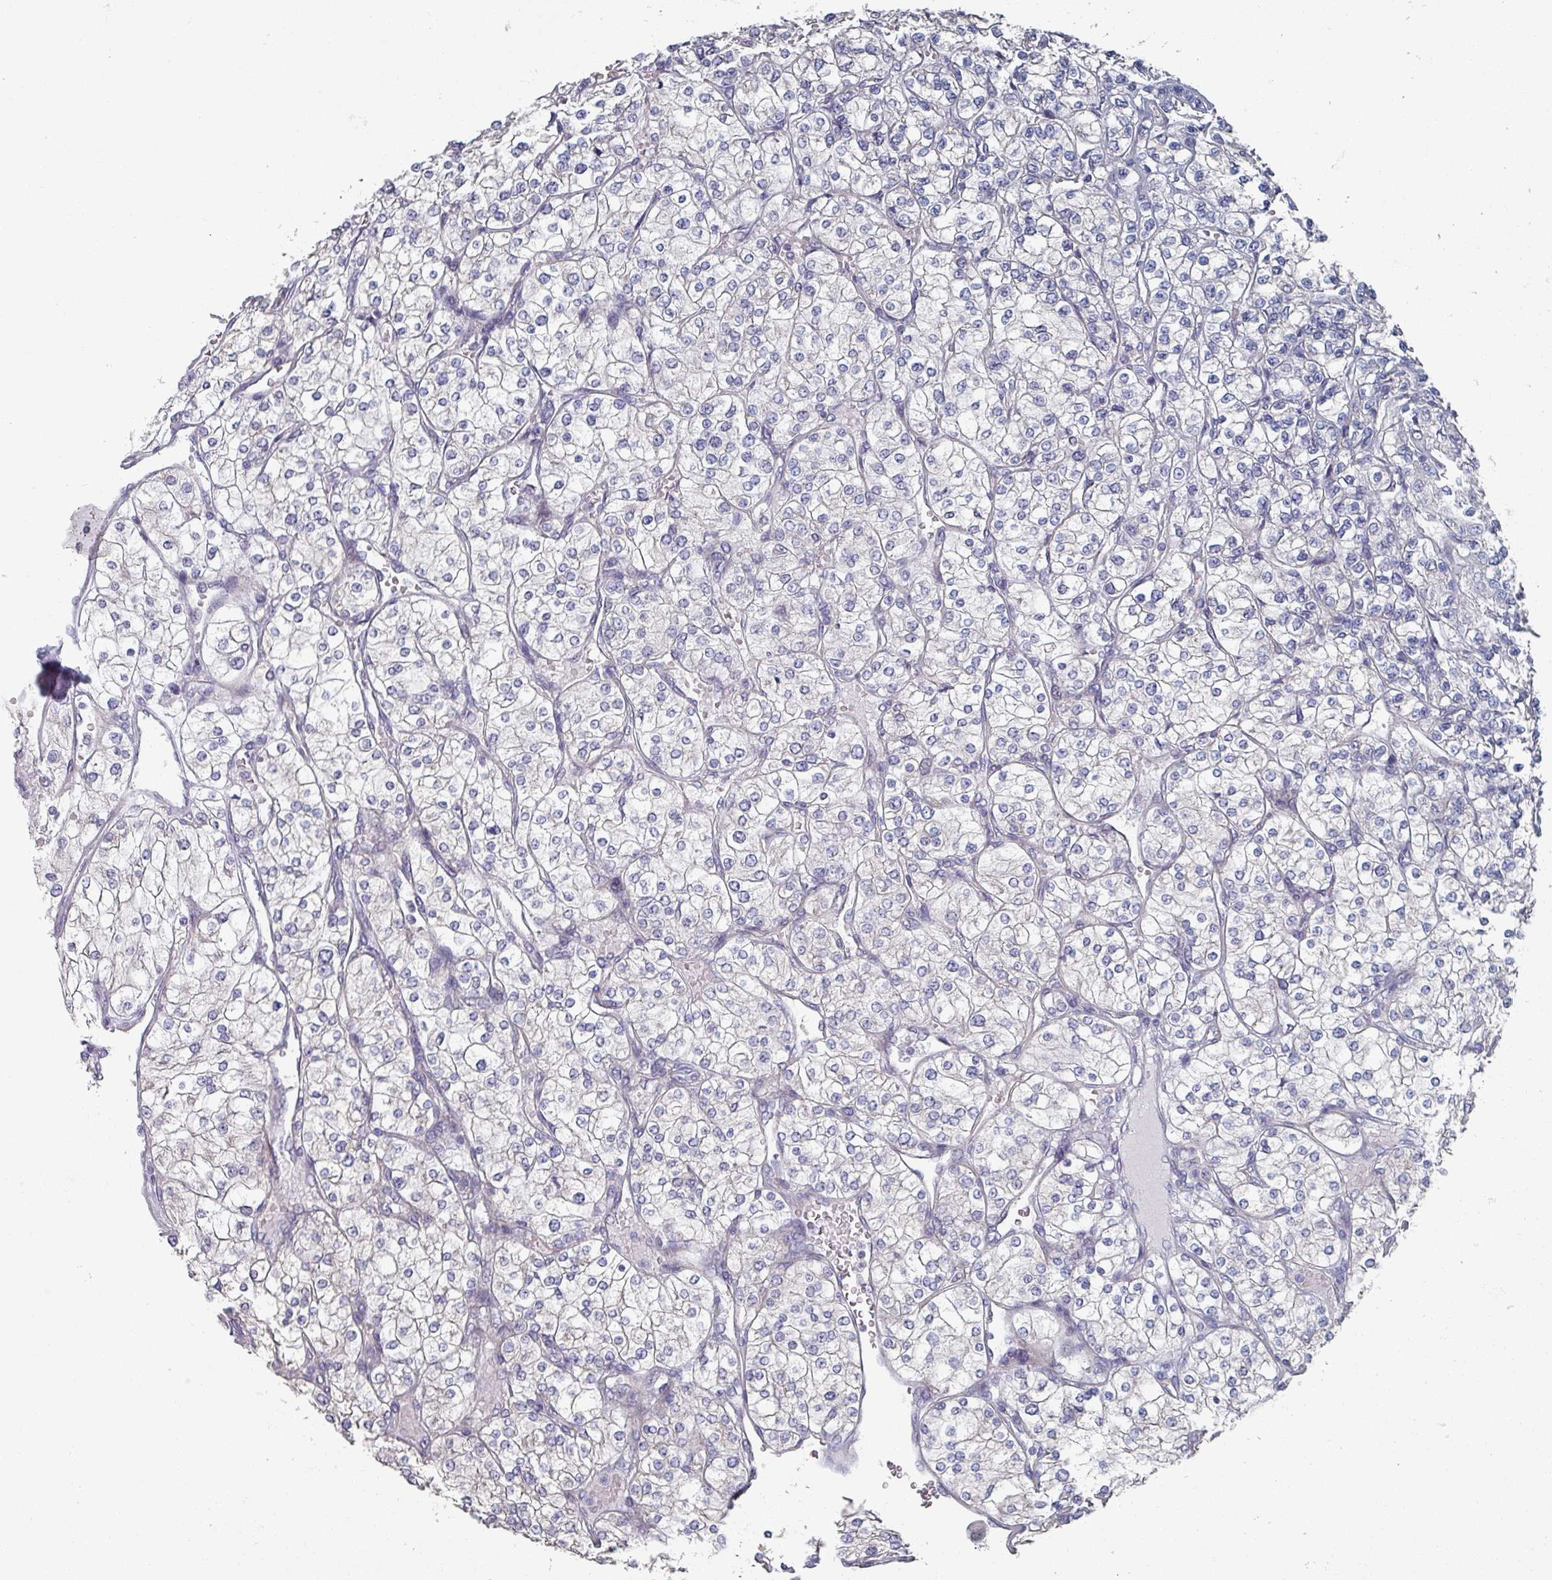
{"staining": {"intensity": "negative", "quantity": "none", "location": "none"}, "tissue": "renal cancer", "cell_type": "Tumor cells", "image_type": "cancer", "snomed": [{"axis": "morphology", "description": "Adenocarcinoma, NOS"}, {"axis": "topography", "description": "Kidney"}], "caption": "This is a photomicrograph of IHC staining of renal cancer (adenocarcinoma), which shows no expression in tumor cells.", "gene": "EFL1", "patient": {"sex": "male", "age": 80}}